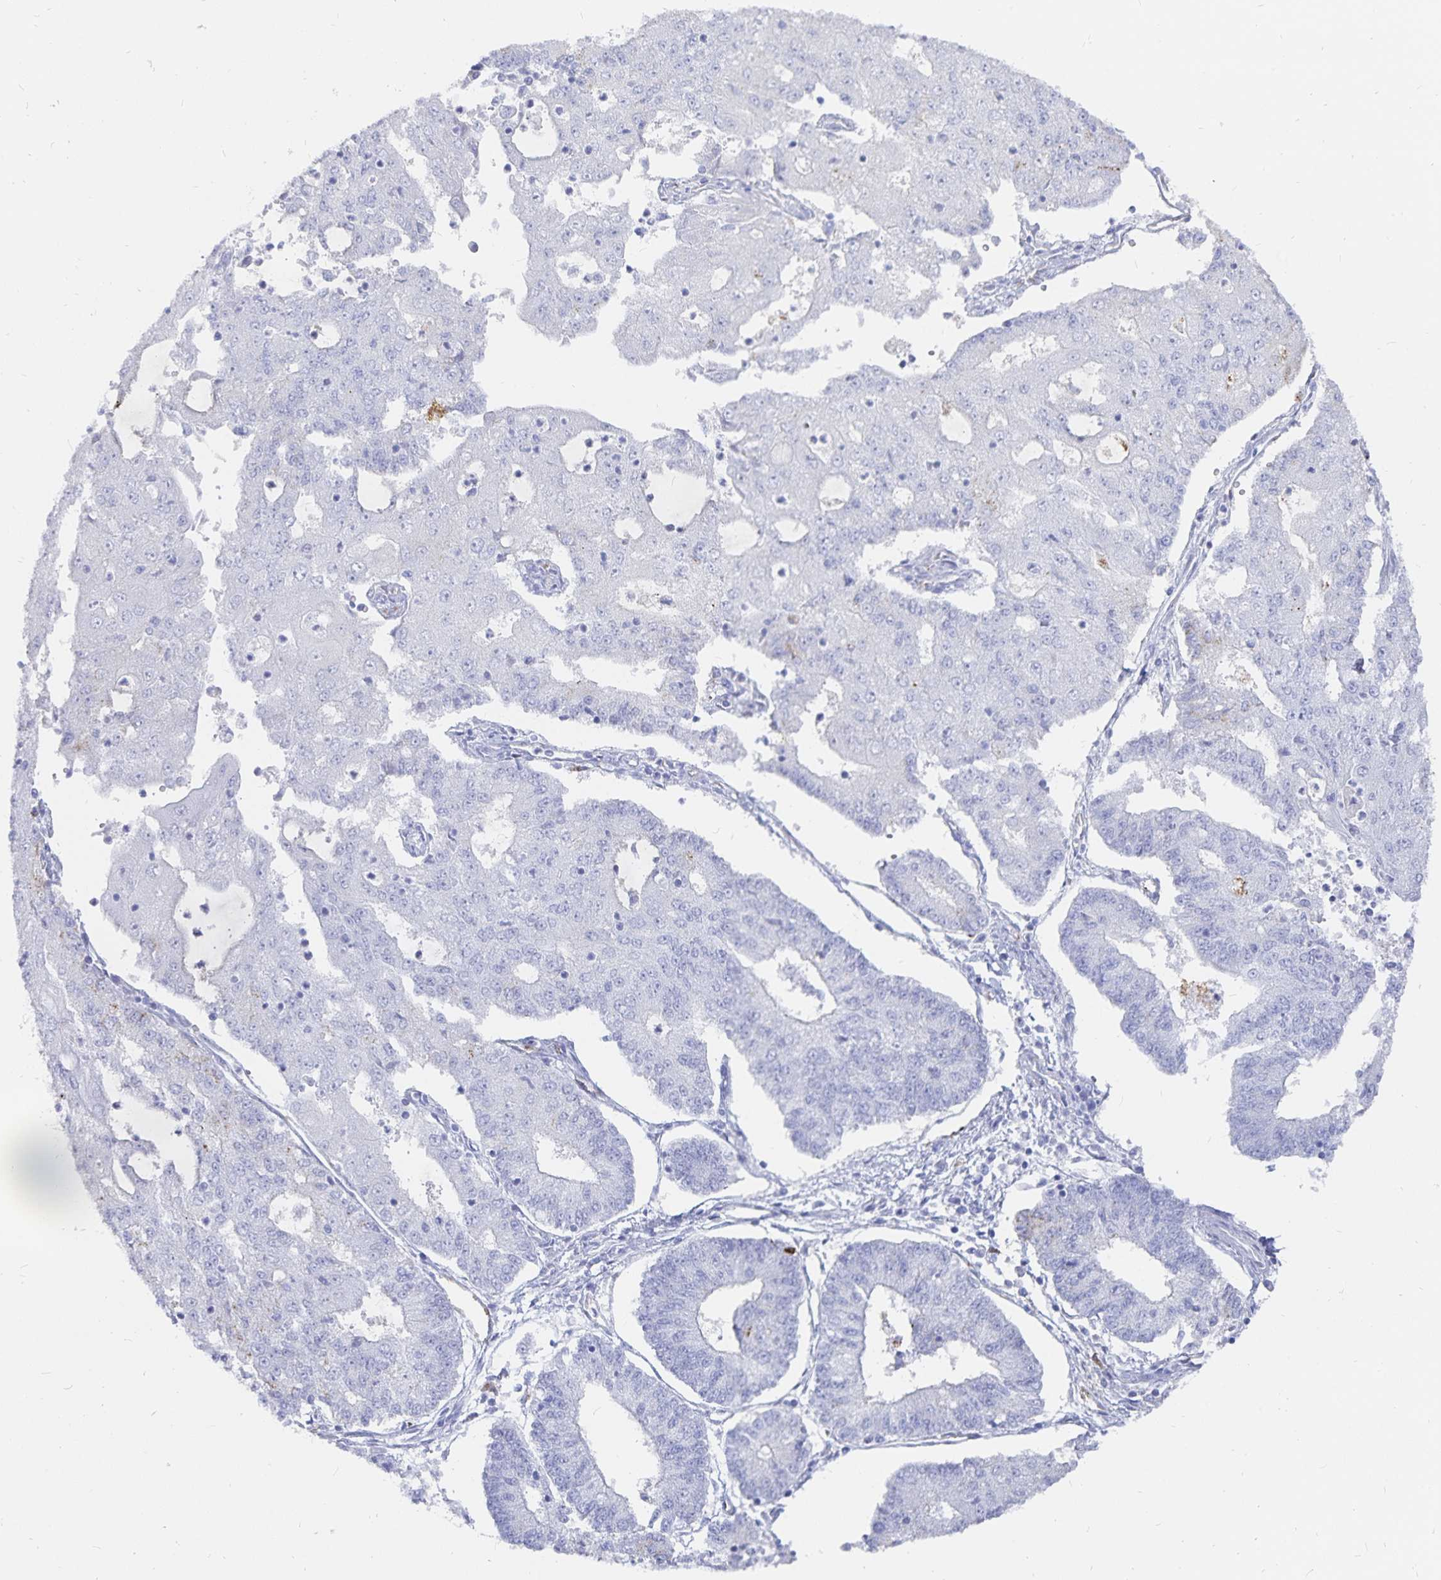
{"staining": {"intensity": "weak", "quantity": "<25%", "location": "cytoplasmic/membranous"}, "tissue": "endometrial cancer", "cell_type": "Tumor cells", "image_type": "cancer", "snomed": [{"axis": "morphology", "description": "Adenocarcinoma, NOS"}, {"axis": "topography", "description": "Endometrium"}], "caption": "Immunohistochemical staining of endometrial cancer (adenocarcinoma) demonstrates no significant positivity in tumor cells.", "gene": "INSL5", "patient": {"sex": "female", "age": 56}}